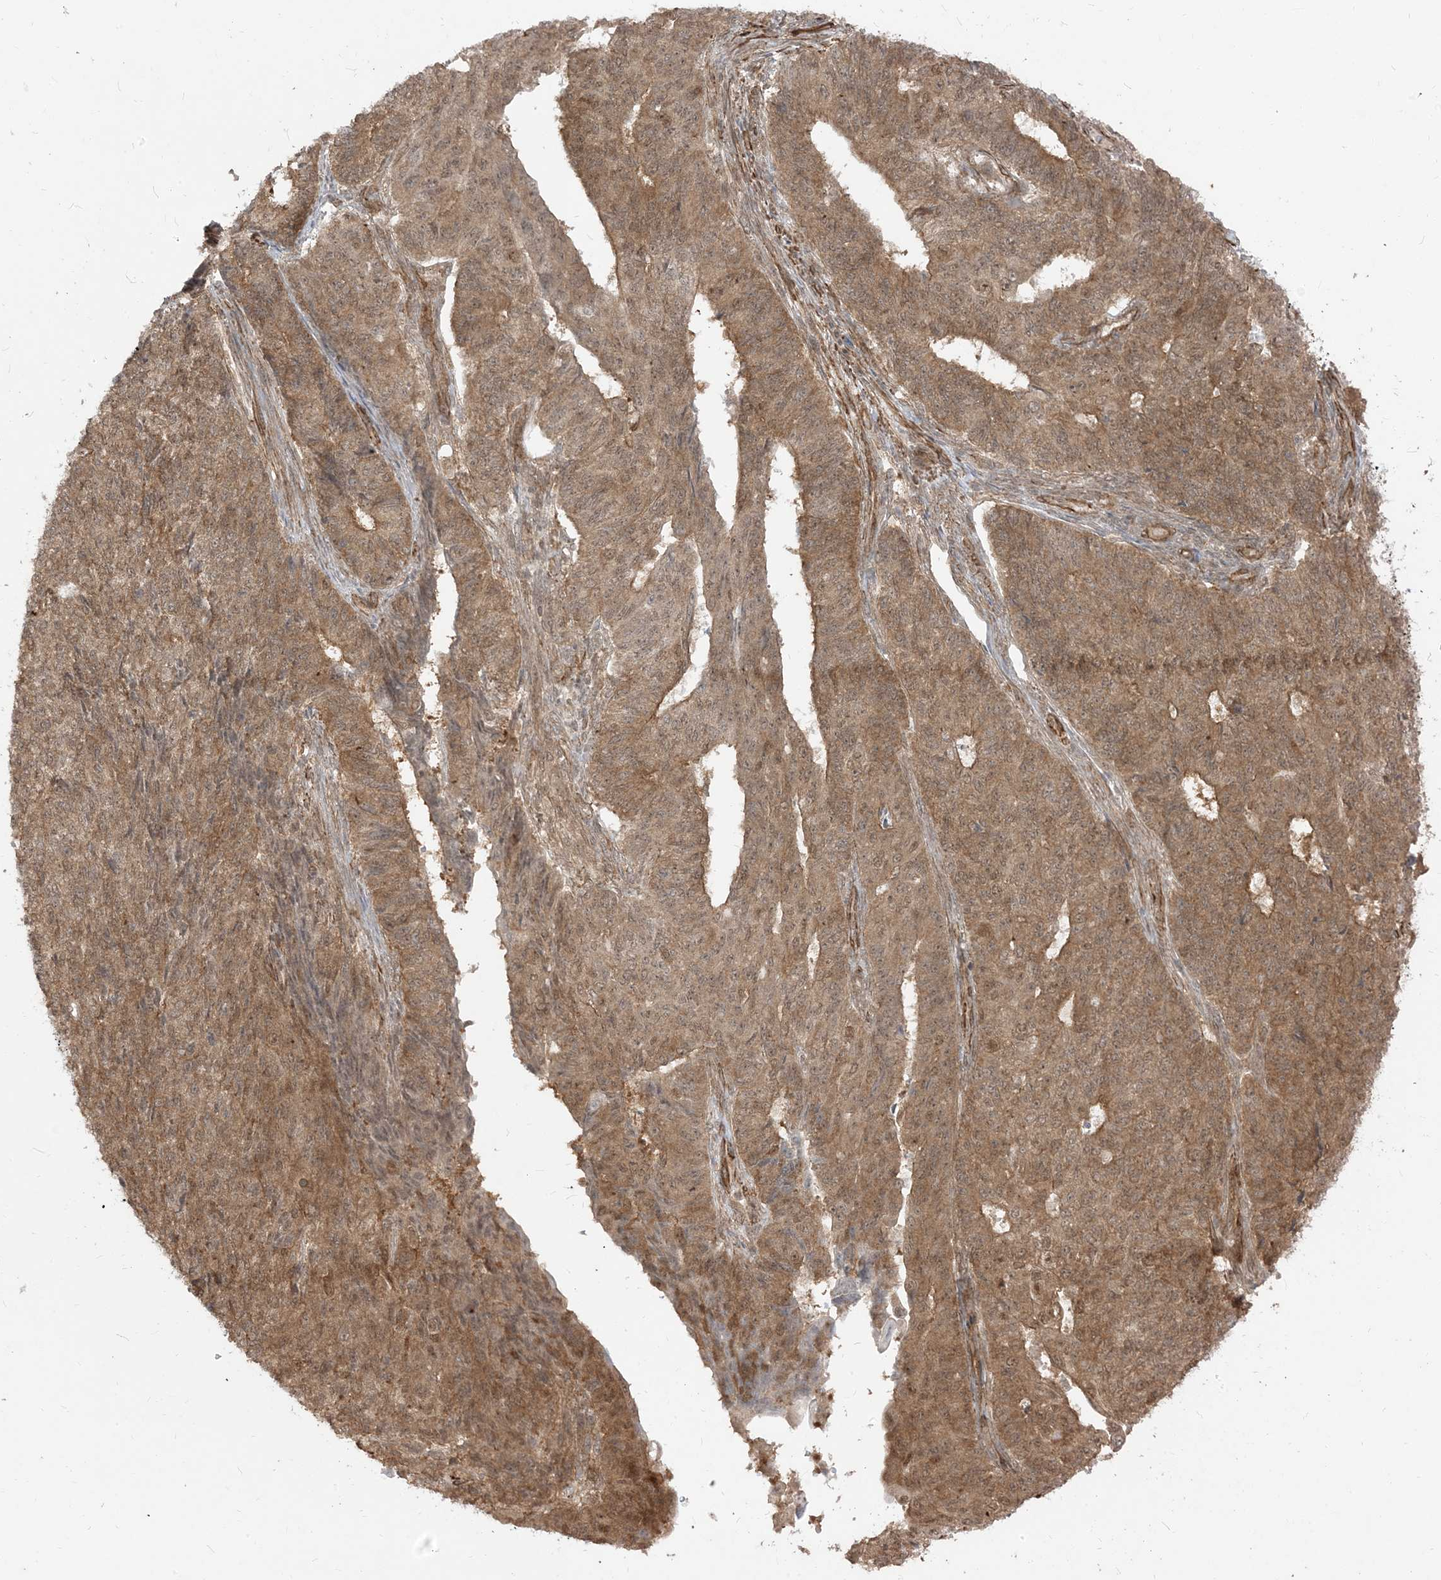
{"staining": {"intensity": "moderate", "quantity": ">75%", "location": "cytoplasmic/membranous"}, "tissue": "endometrial cancer", "cell_type": "Tumor cells", "image_type": "cancer", "snomed": [{"axis": "morphology", "description": "Adenocarcinoma, NOS"}, {"axis": "topography", "description": "Endometrium"}], "caption": "This image reveals immunohistochemistry (IHC) staining of adenocarcinoma (endometrial), with medium moderate cytoplasmic/membranous positivity in approximately >75% of tumor cells.", "gene": "TBCC", "patient": {"sex": "female", "age": 32}}